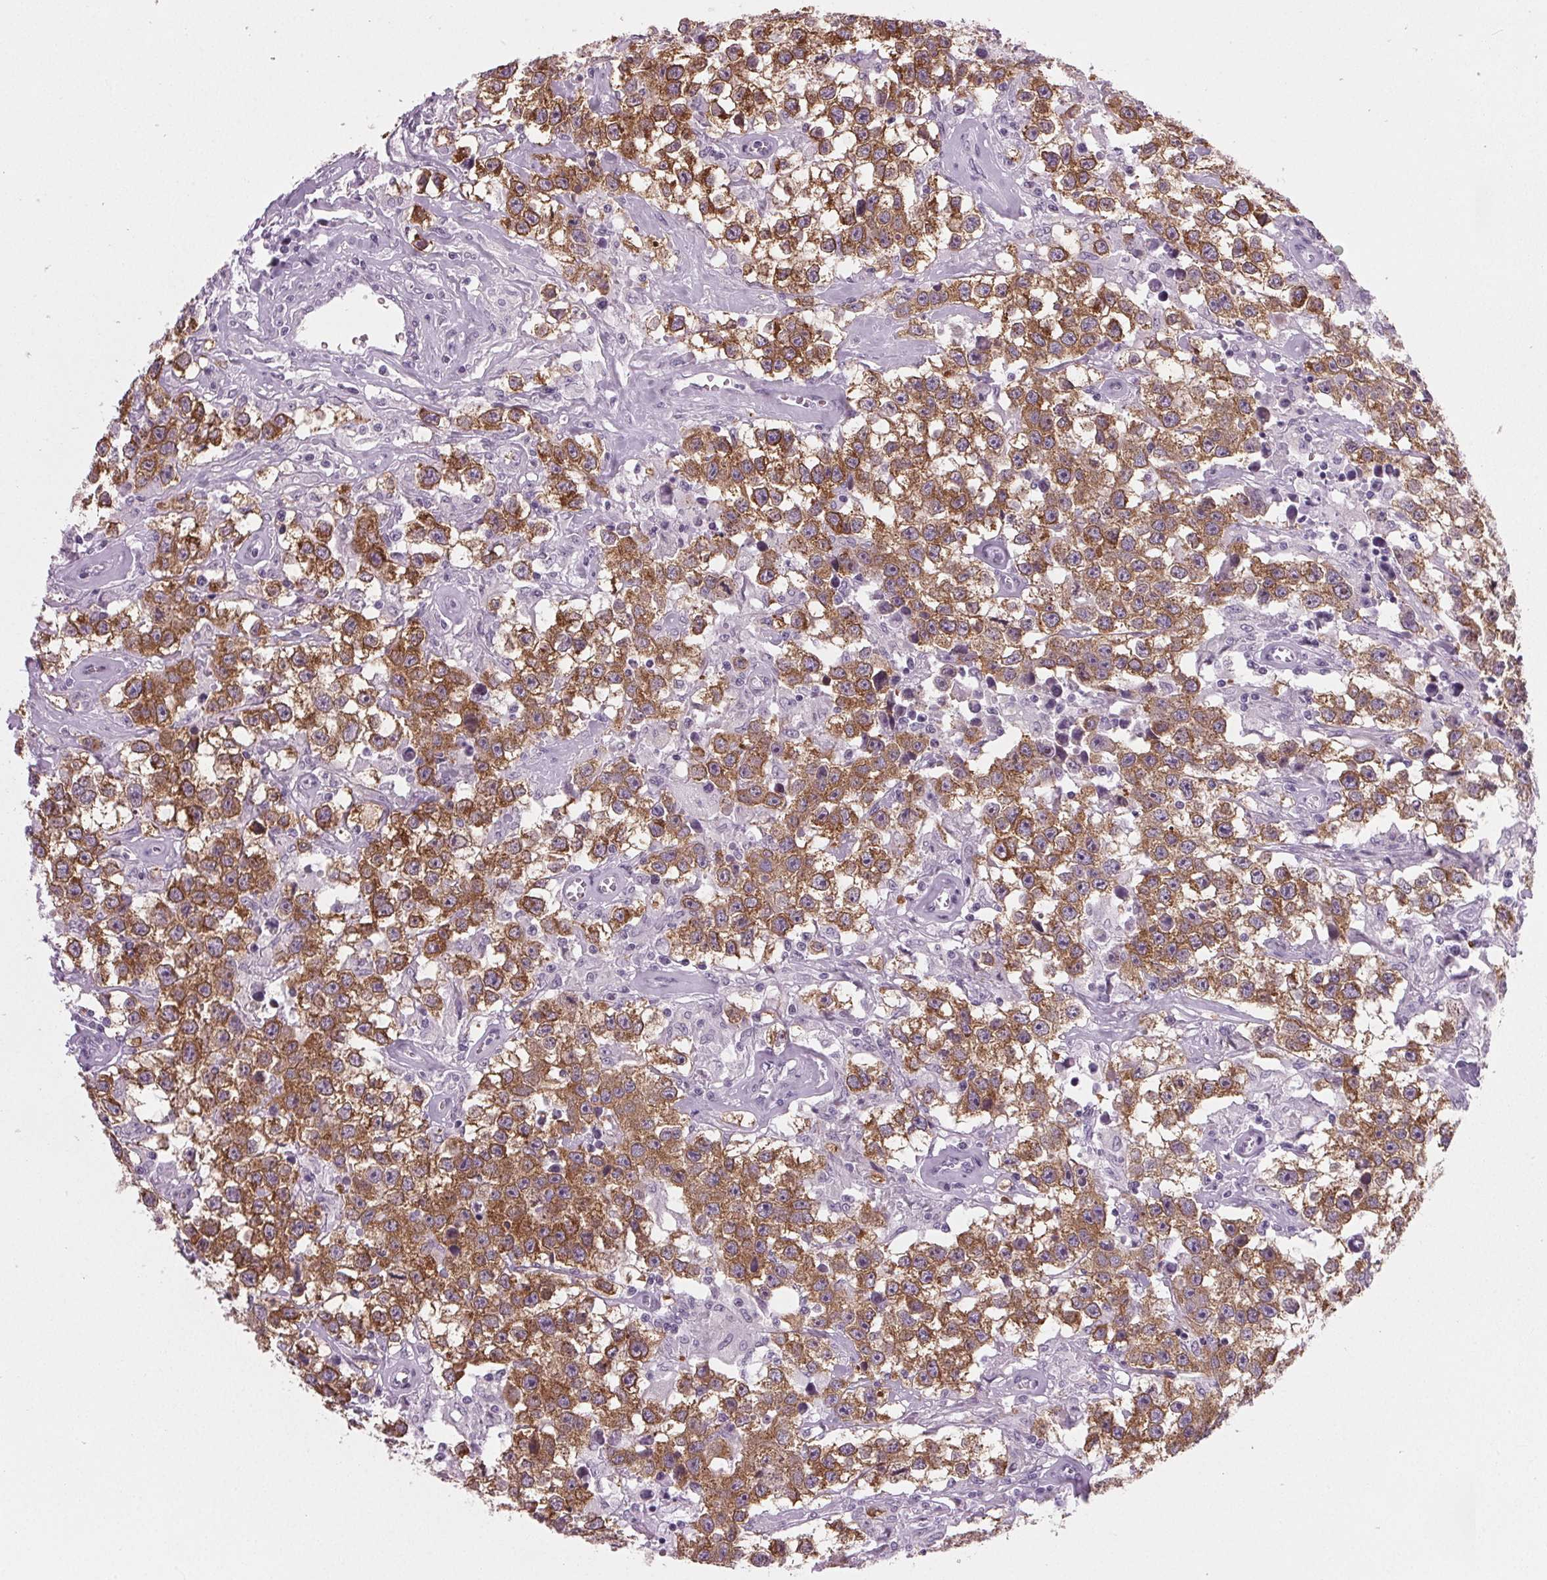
{"staining": {"intensity": "strong", "quantity": ">75%", "location": "cytoplasmic/membranous"}, "tissue": "testis cancer", "cell_type": "Tumor cells", "image_type": "cancer", "snomed": [{"axis": "morphology", "description": "Seminoma, NOS"}, {"axis": "topography", "description": "Testis"}], "caption": "Human seminoma (testis) stained with a brown dye displays strong cytoplasmic/membranous positive expression in approximately >75% of tumor cells.", "gene": "IGF2BP1", "patient": {"sex": "male", "age": 43}}